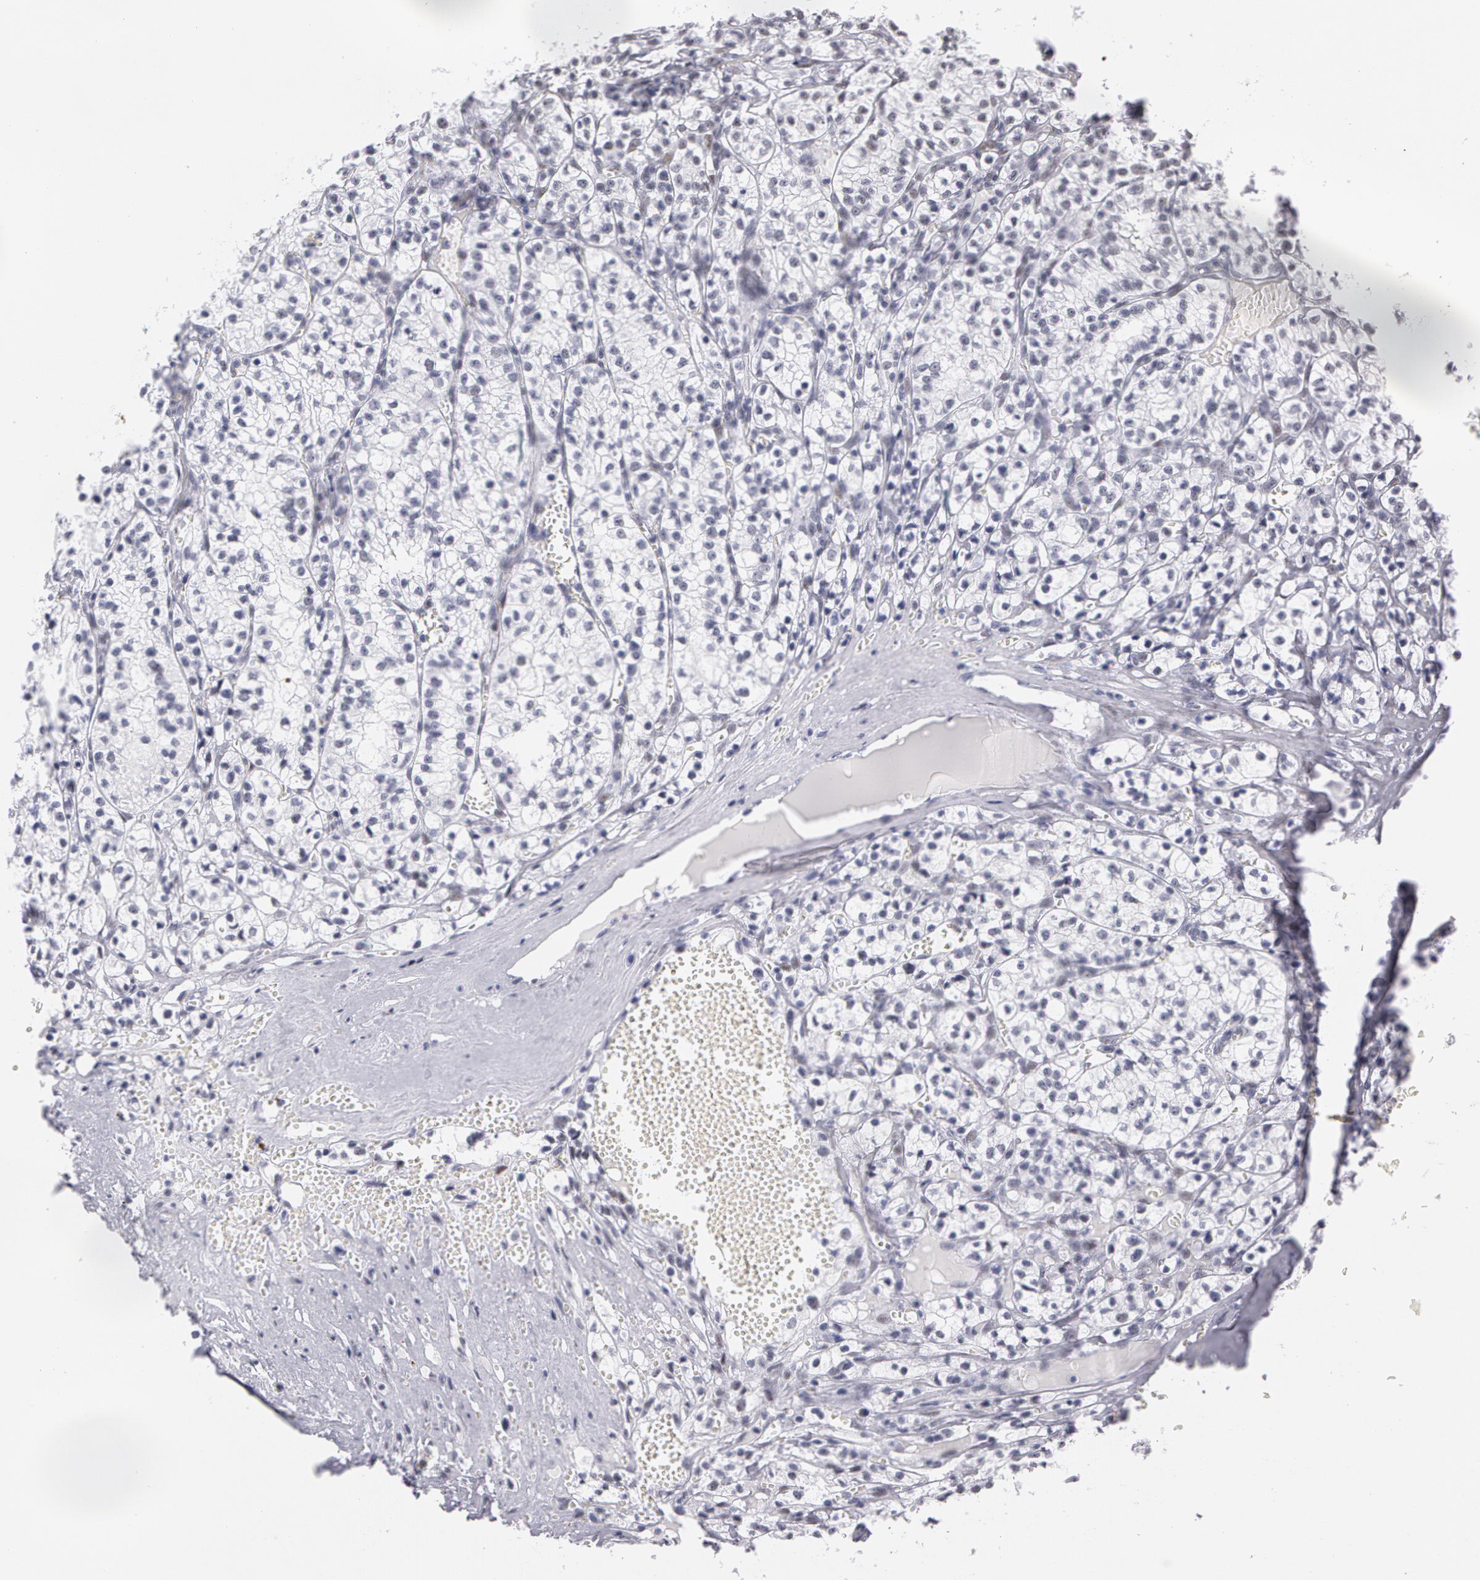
{"staining": {"intensity": "negative", "quantity": "none", "location": "none"}, "tissue": "renal cancer", "cell_type": "Tumor cells", "image_type": "cancer", "snomed": [{"axis": "morphology", "description": "Adenocarcinoma, NOS"}, {"axis": "topography", "description": "Kidney"}], "caption": "Human adenocarcinoma (renal) stained for a protein using immunohistochemistry shows no expression in tumor cells.", "gene": "PNN", "patient": {"sex": "male", "age": 61}}